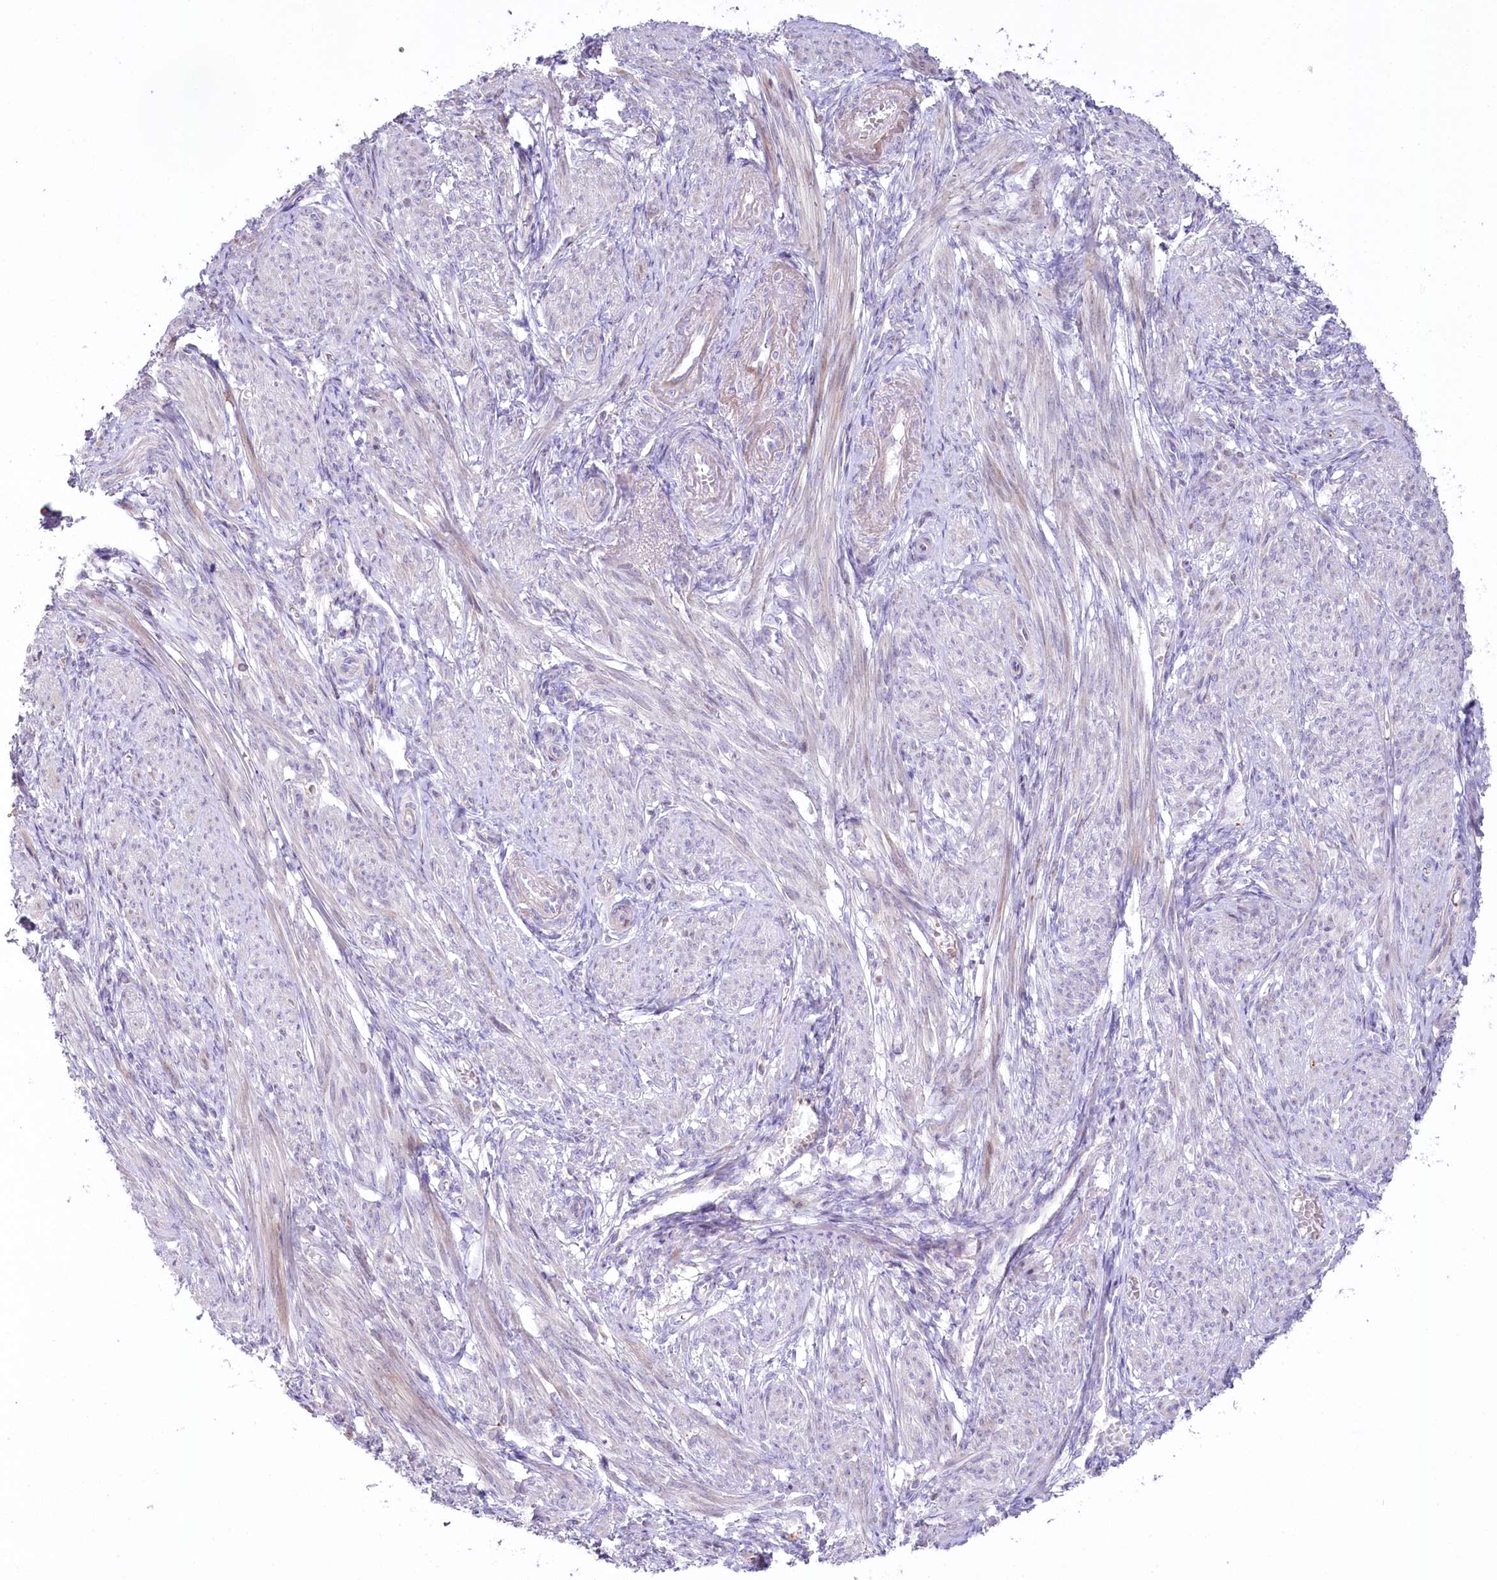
{"staining": {"intensity": "negative", "quantity": "none", "location": "none"}, "tissue": "smooth muscle", "cell_type": "Smooth muscle cells", "image_type": "normal", "snomed": [{"axis": "morphology", "description": "Normal tissue, NOS"}, {"axis": "topography", "description": "Smooth muscle"}], "caption": "Immunohistochemical staining of unremarkable smooth muscle displays no significant positivity in smooth muscle cells. (Stains: DAB (3,3'-diaminobenzidine) IHC with hematoxylin counter stain, Microscopy: brightfield microscopy at high magnification).", "gene": "SLC6A11", "patient": {"sex": "female", "age": 39}}